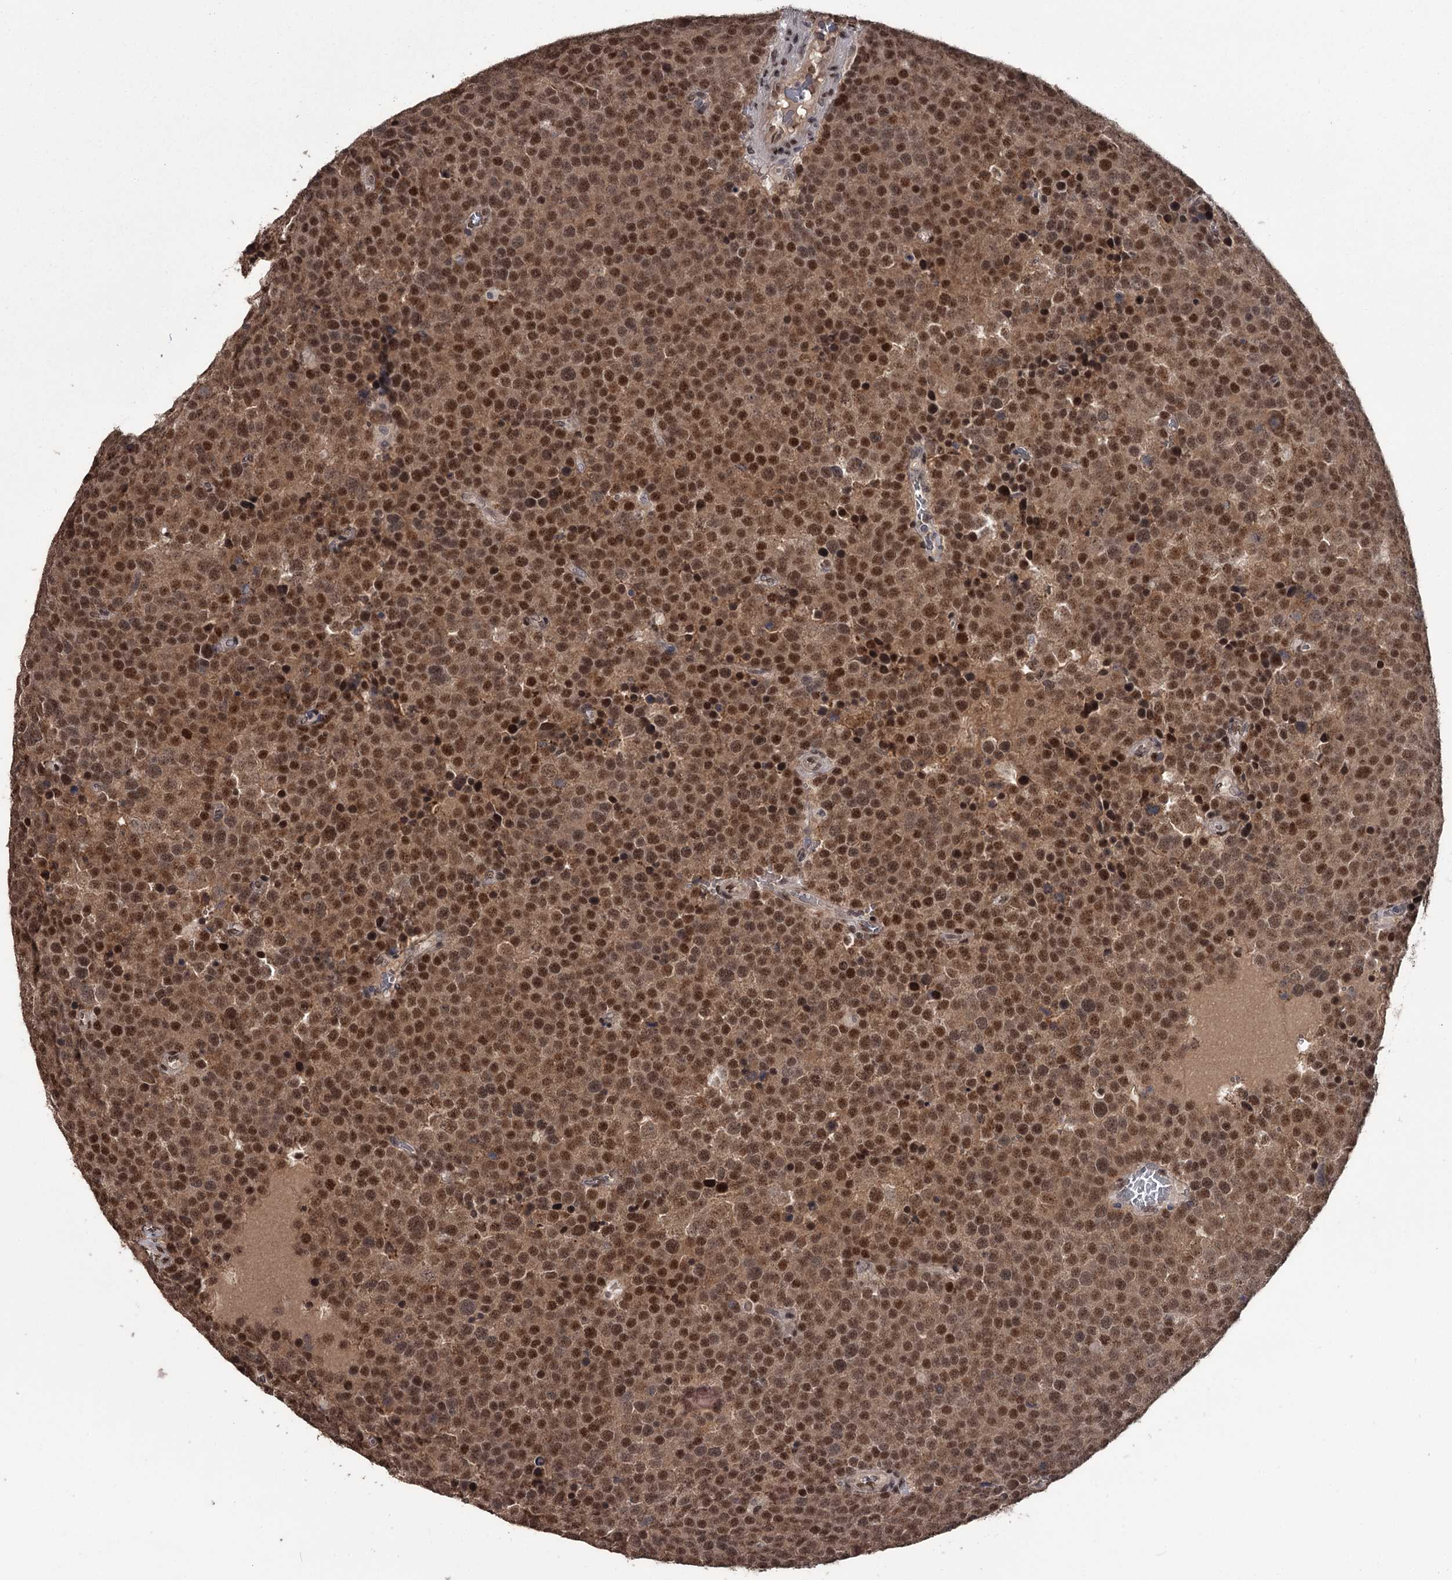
{"staining": {"intensity": "strong", "quantity": ">75%", "location": "cytoplasmic/membranous,nuclear"}, "tissue": "testis cancer", "cell_type": "Tumor cells", "image_type": "cancer", "snomed": [{"axis": "morphology", "description": "Seminoma, NOS"}, {"axis": "topography", "description": "Testis"}], "caption": "The histopathology image demonstrates immunohistochemical staining of testis cancer. There is strong cytoplasmic/membranous and nuclear staining is seen in about >75% of tumor cells.", "gene": "PRPF40B", "patient": {"sex": "male", "age": 71}}